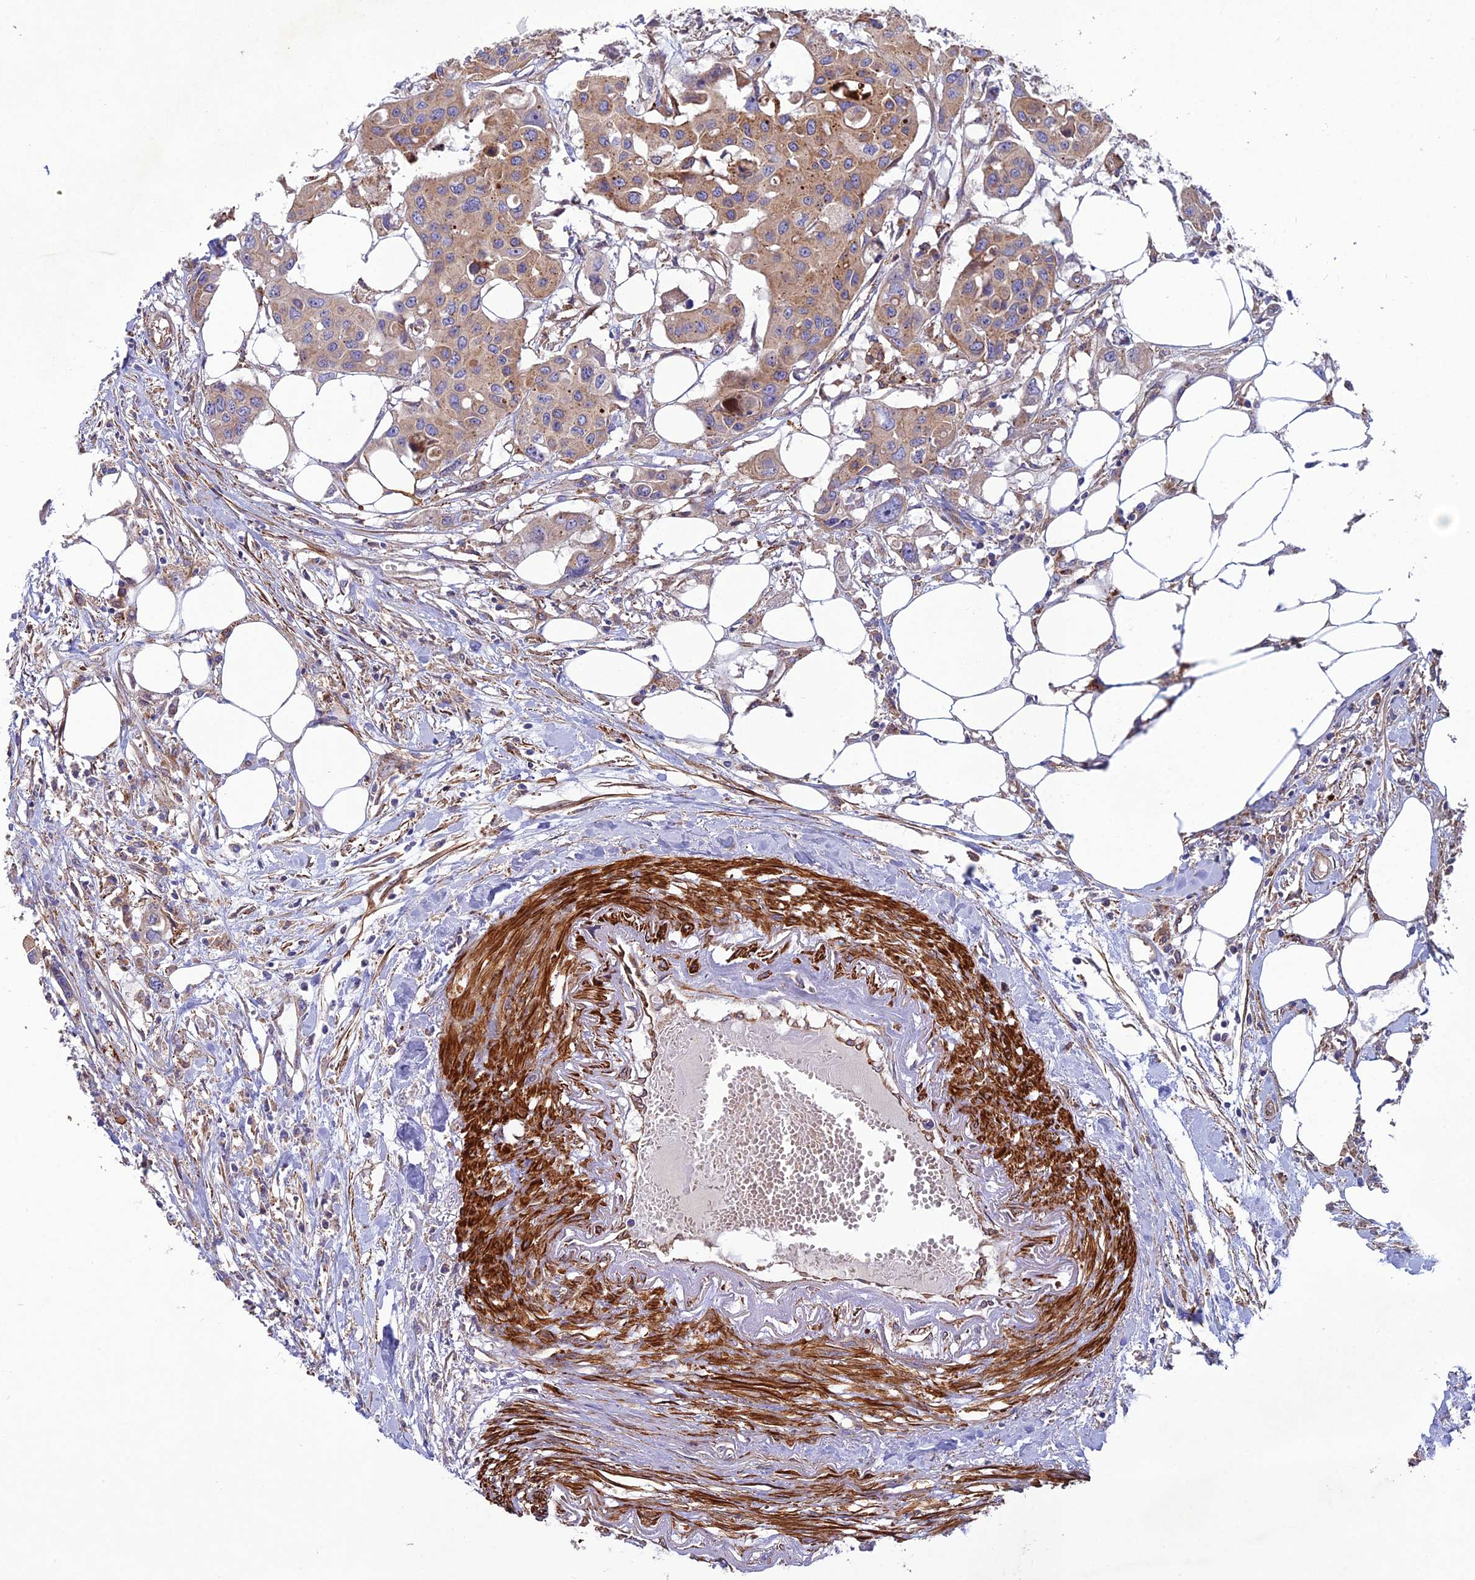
{"staining": {"intensity": "moderate", "quantity": ">75%", "location": "cytoplasmic/membranous"}, "tissue": "colorectal cancer", "cell_type": "Tumor cells", "image_type": "cancer", "snomed": [{"axis": "morphology", "description": "Adenocarcinoma, NOS"}, {"axis": "topography", "description": "Colon"}], "caption": "Protein expression analysis of adenocarcinoma (colorectal) displays moderate cytoplasmic/membranous staining in approximately >75% of tumor cells. Immunohistochemistry (ihc) stains the protein of interest in brown and the nuclei are stained blue.", "gene": "RALGAPA2", "patient": {"sex": "male", "age": 77}}